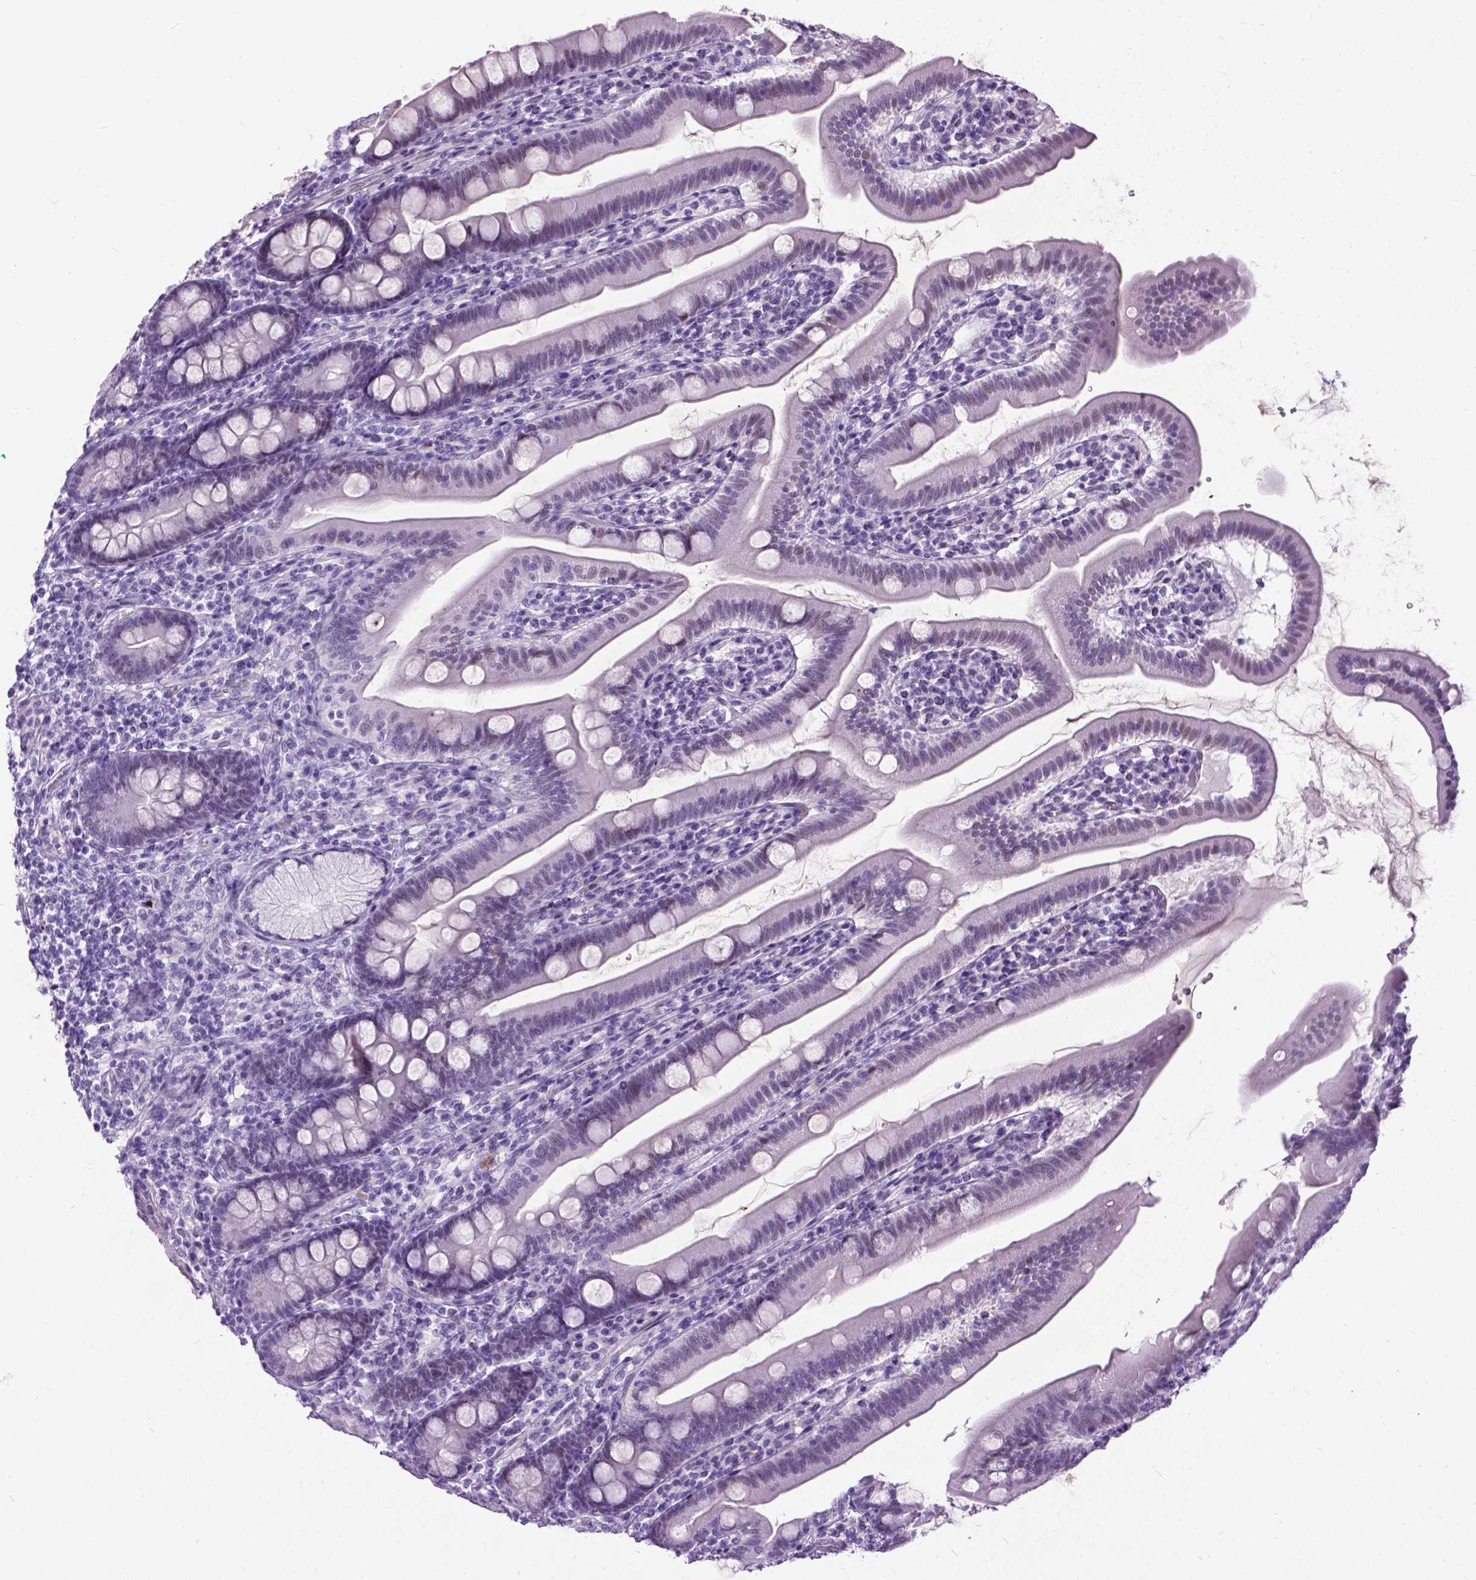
{"staining": {"intensity": "negative", "quantity": "none", "location": "none"}, "tissue": "duodenum", "cell_type": "Glandular cells", "image_type": "normal", "snomed": [{"axis": "morphology", "description": "Normal tissue, NOS"}, {"axis": "topography", "description": "Duodenum"}], "caption": "IHC histopathology image of benign human duodenum stained for a protein (brown), which exhibits no expression in glandular cells. (DAB immunohistochemistry (IHC) visualized using brightfield microscopy, high magnification).", "gene": "PROB1", "patient": {"sex": "female", "age": 67}}